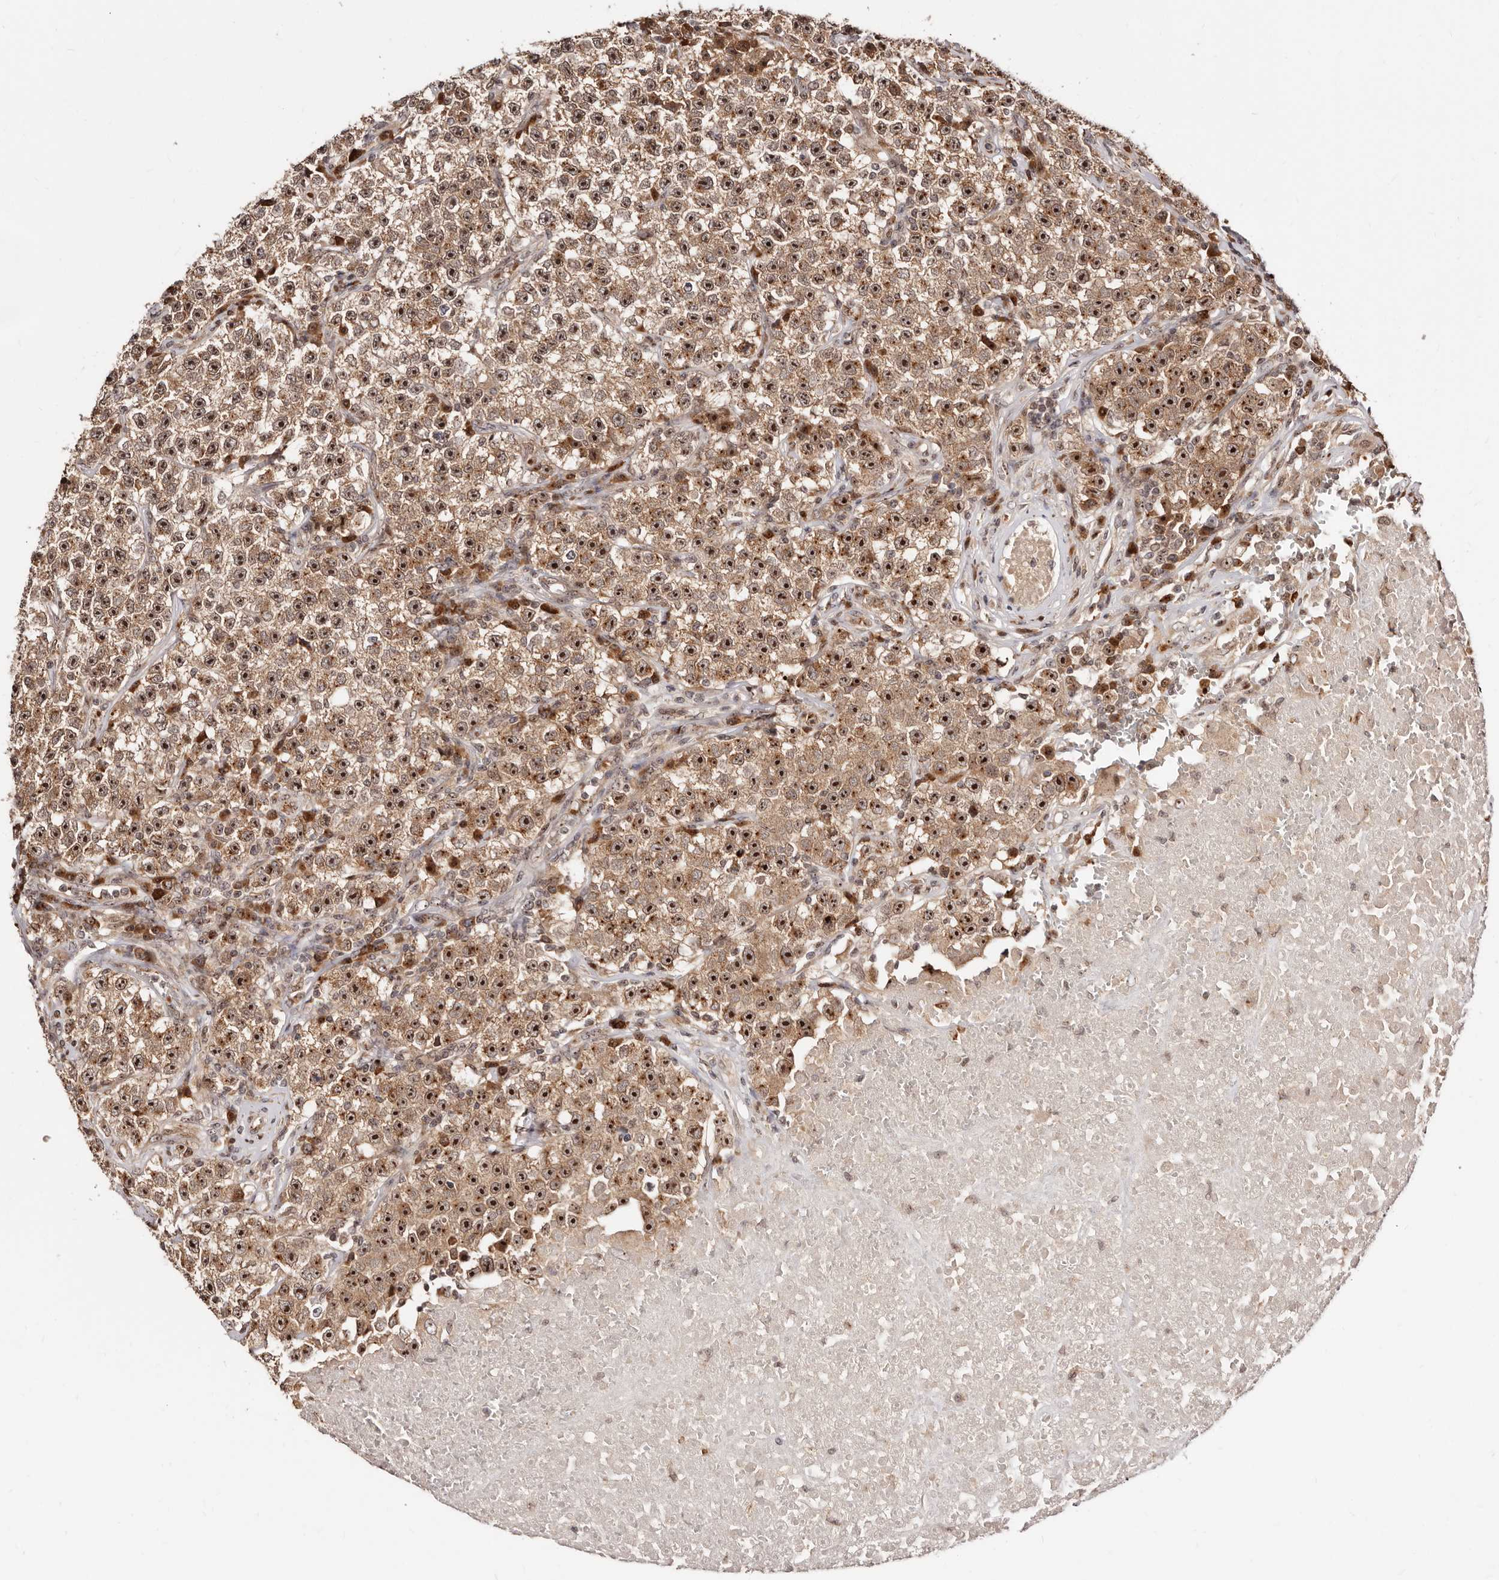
{"staining": {"intensity": "strong", "quantity": ">75%", "location": "cytoplasmic/membranous,nuclear"}, "tissue": "testis cancer", "cell_type": "Tumor cells", "image_type": "cancer", "snomed": [{"axis": "morphology", "description": "Seminoma, NOS"}, {"axis": "topography", "description": "Testis"}], "caption": "An image of testis cancer (seminoma) stained for a protein exhibits strong cytoplasmic/membranous and nuclear brown staining in tumor cells.", "gene": "APOL6", "patient": {"sex": "male", "age": 22}}